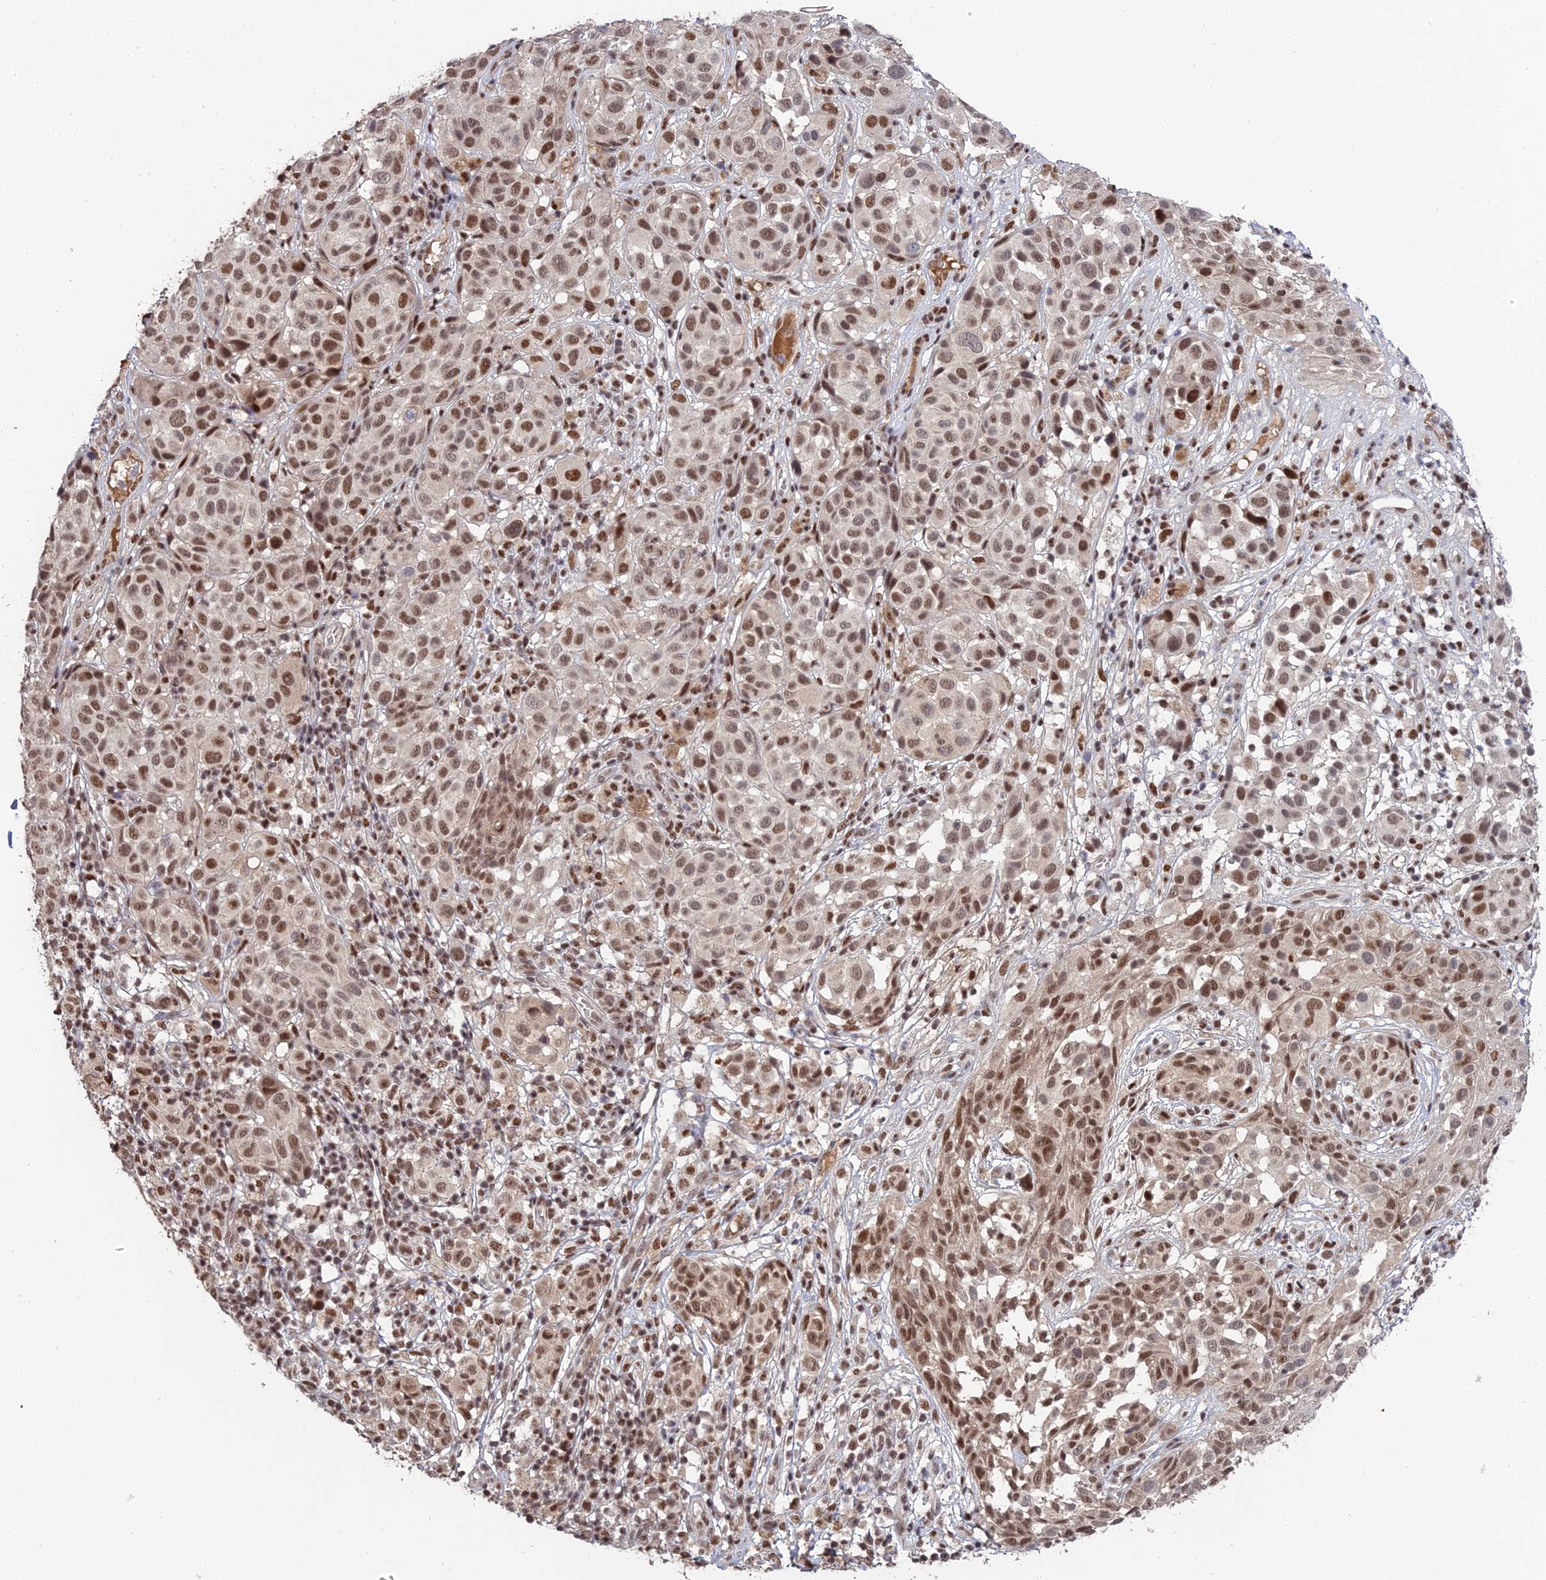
{"staining": {"intensity": "moderate", "quantity": ">75%", "location": "nuclear"}, "tissue": "melanoma", "cell_type": "Tumor cells", "image_type": "cancer", "snomed": [{"axis": "morphology", "description": "Malignant melanoma, NOS"}, {"axis": "topography", "description": "Skin"}], "caption": "Immunohistochemistry photomicrograph of human malignant melanoma stained for a protein (brown), which displays medium levels of moderate nuclear expression in approximately >75% of tumor cells.", "gene": "ERCC5", "patient": {"sex": "male", "age": 38}}